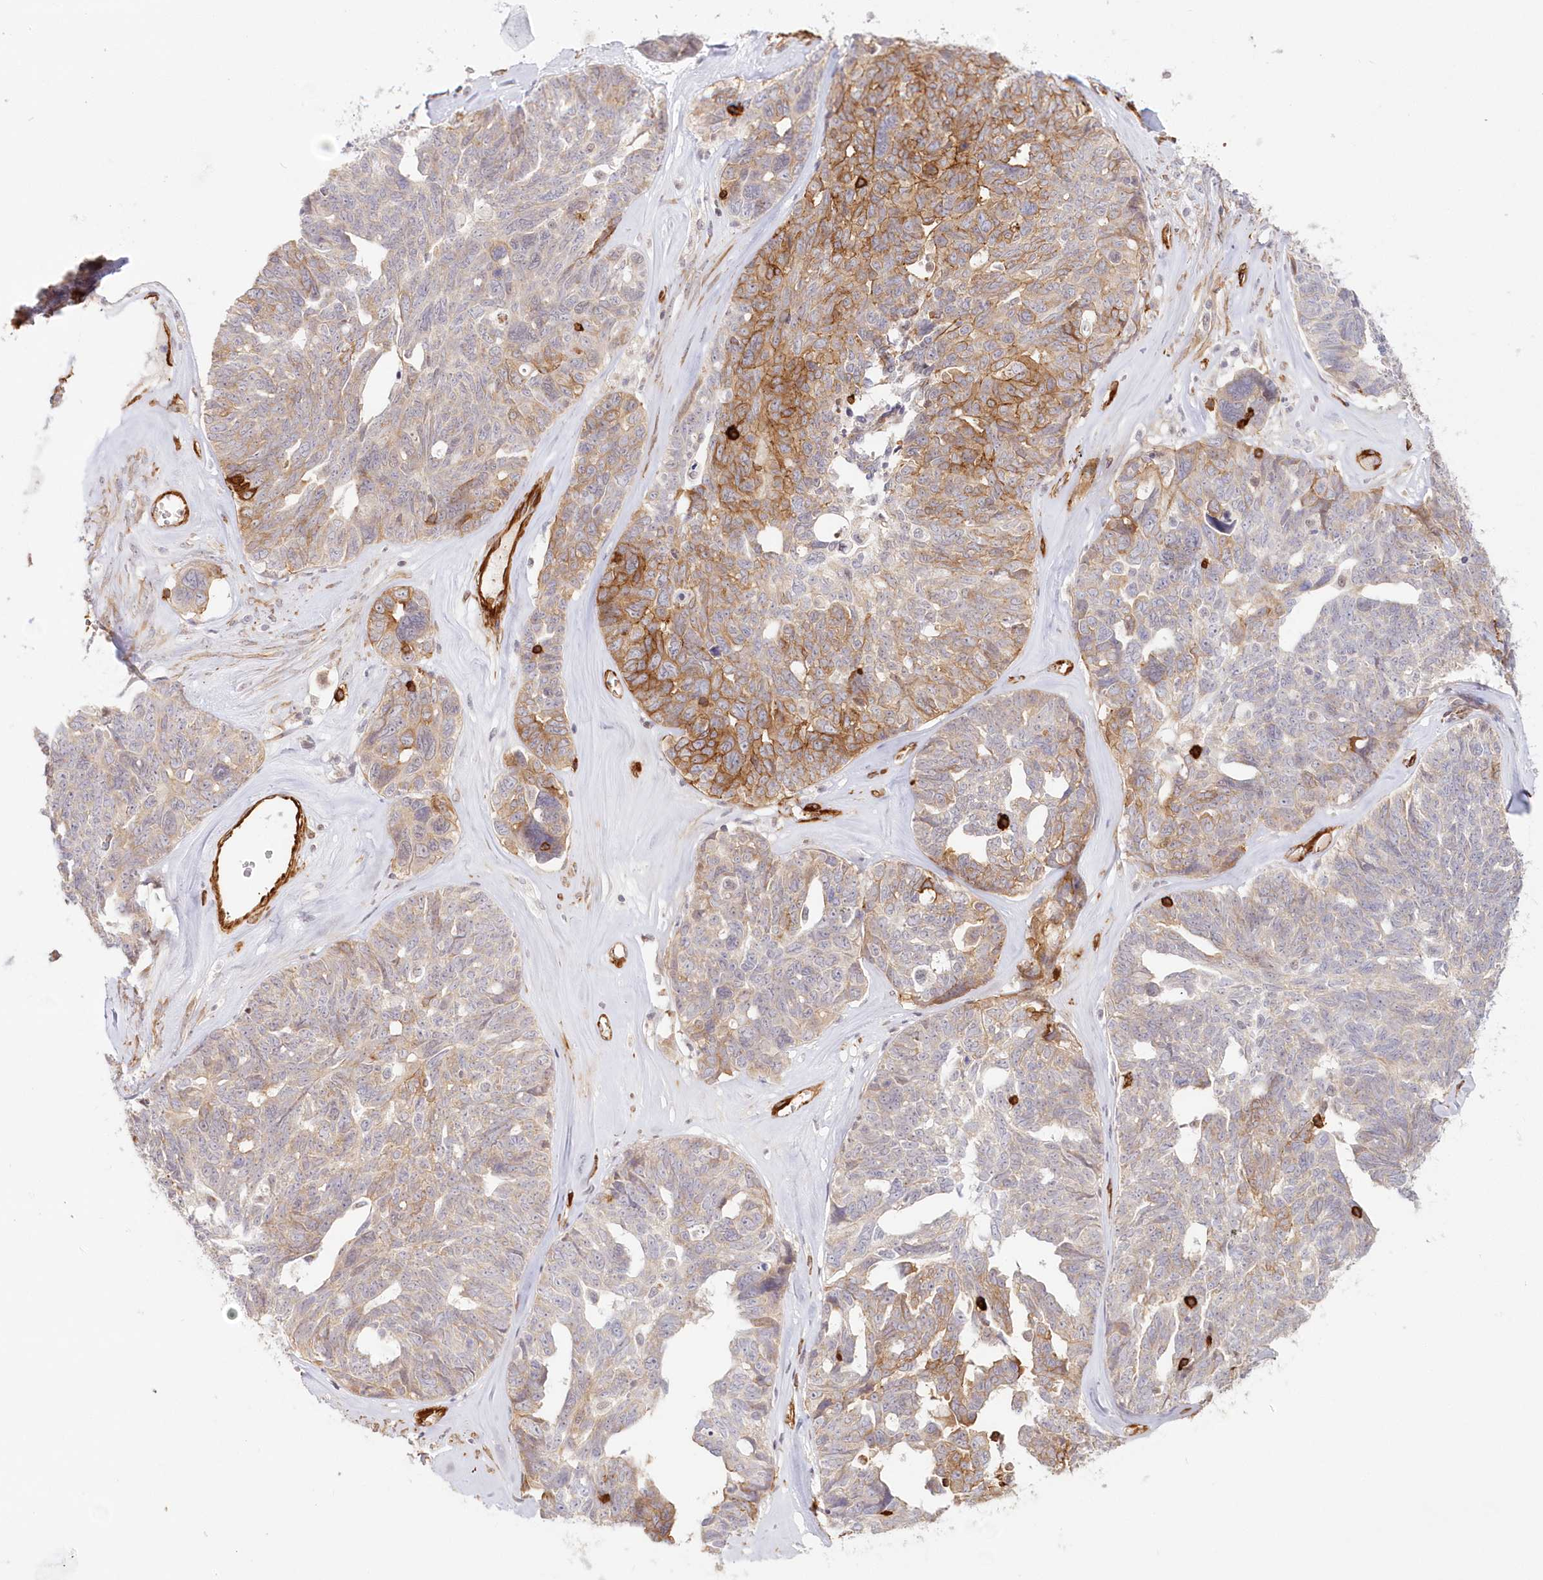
{"staining": {"intensity": "moderate", "quantity": "<25%", "location": "cytoplasmic/membranous"}, "tissue": "ovarian cancer", "cell_type": "Tumor cells", "image_type": "cancer", "snomed": [{"axis": "morphology", "description": "Cystadenocarcinoma, serous, NOS"}, {"axis": "topography", "description": "Ovary"}], "caption": "Moderate cytoplasmic/membranous staining for a protein is seen in approximately <25% of tumor cells of serous cystadenocarcinoma (ovarian) using immunohistochemistry.", "gene": "AFAP1L2", "patient": {"sex": "female", "age": 79}}